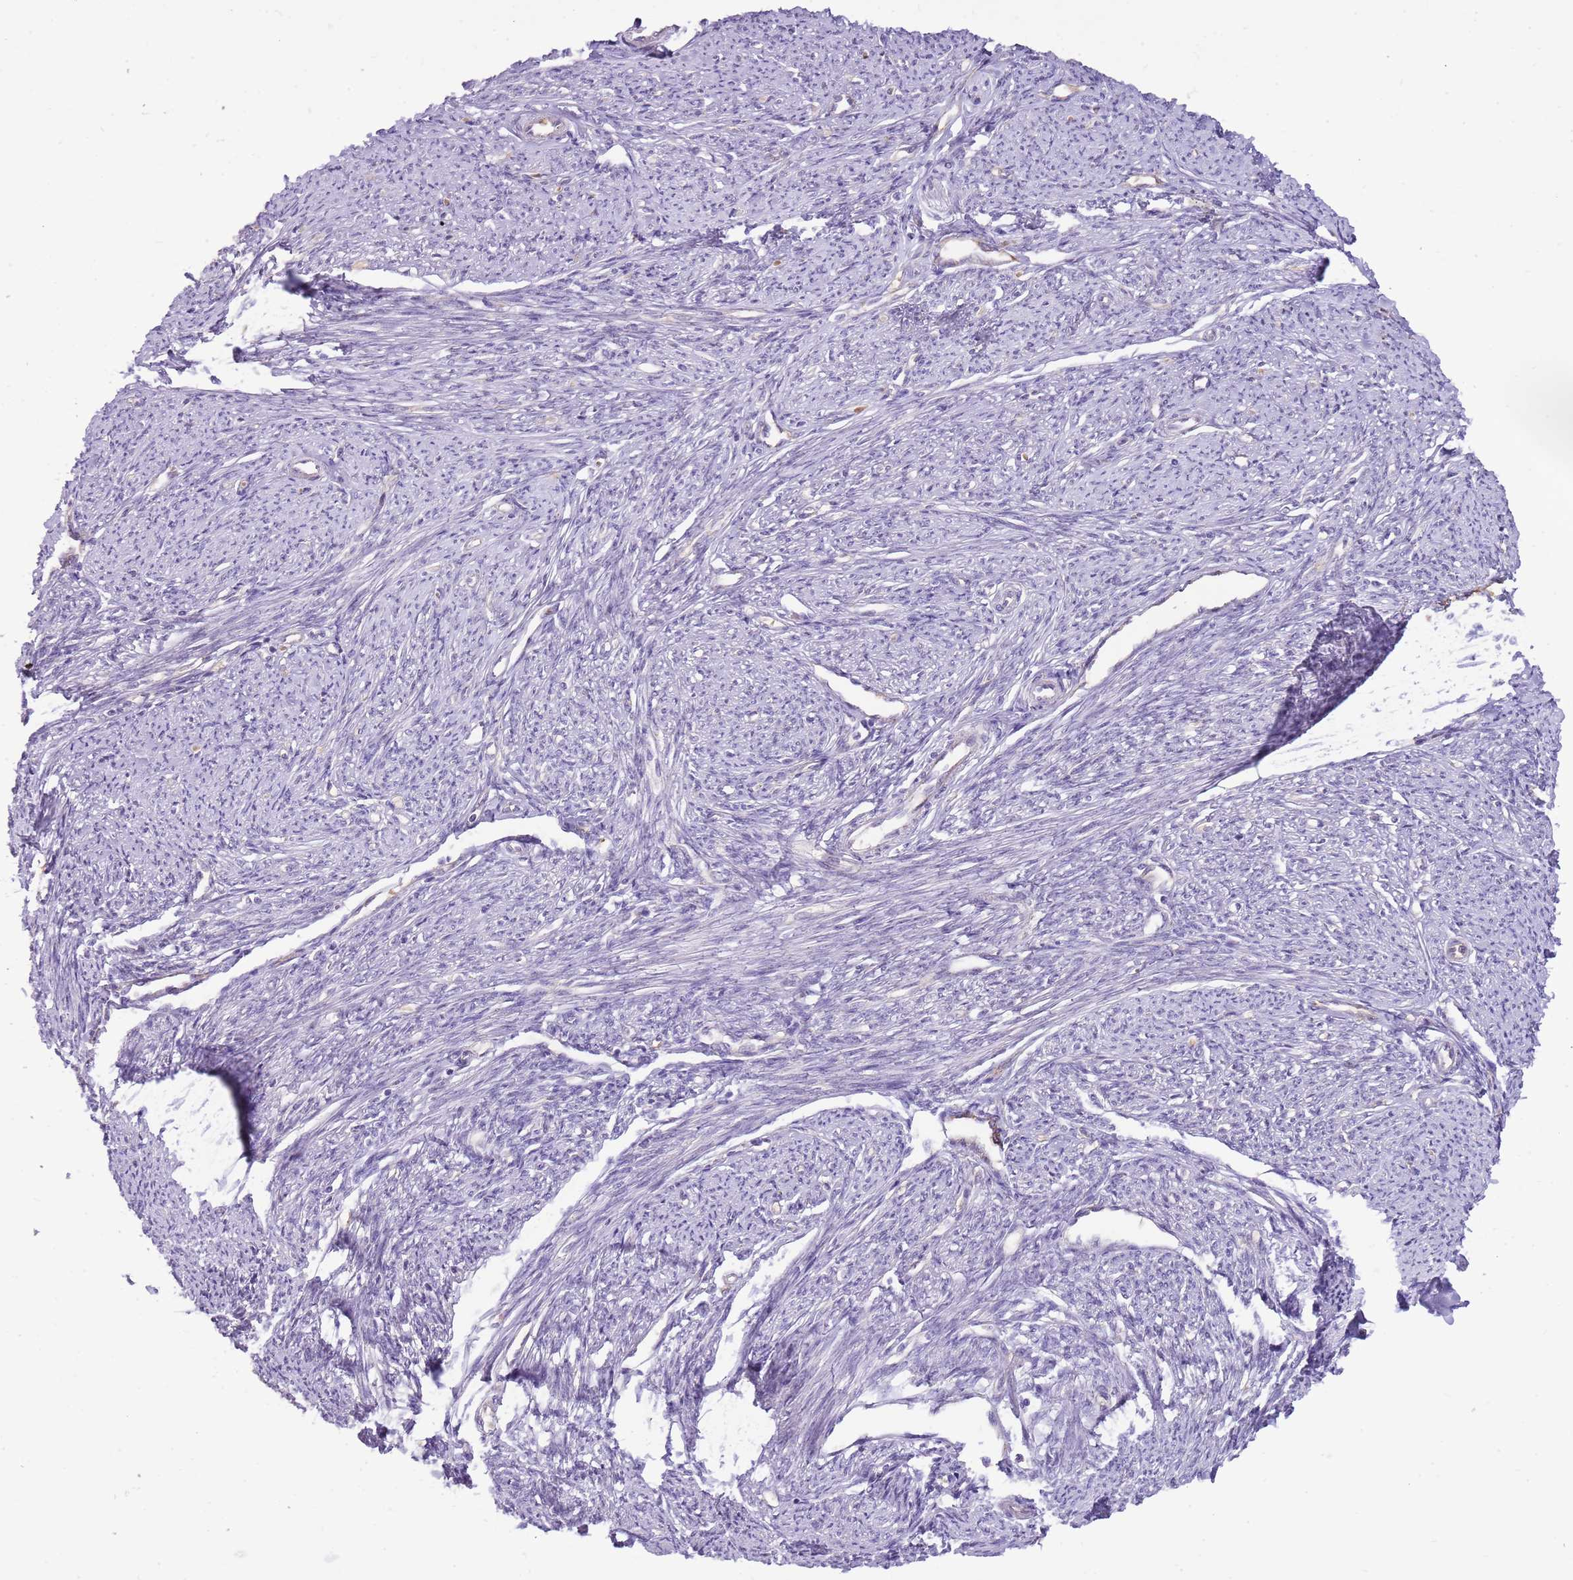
{"staining": {"intensity": "negative", "quantity": "none", "location": "none"}, "tissue": "smooth muscle", "cell_type": "Smooth muscle cells", "image_type": "normal", "snomed": [{"axis": "morphology", "description": "Normal tissue, NOS"}, {"axis": "topography", "description": "Smooth muscle"}, {"axis": "topography", "description": "Uterus"}], "caption": "Smooth muscle cells are negative for brown protein staining in unremarkable smooth muscle. (DAB IHC visualized using brightfield microscopy, high magnification).", "gene": "PCNX1", "patient": {"sex": "female", "age": 59}}